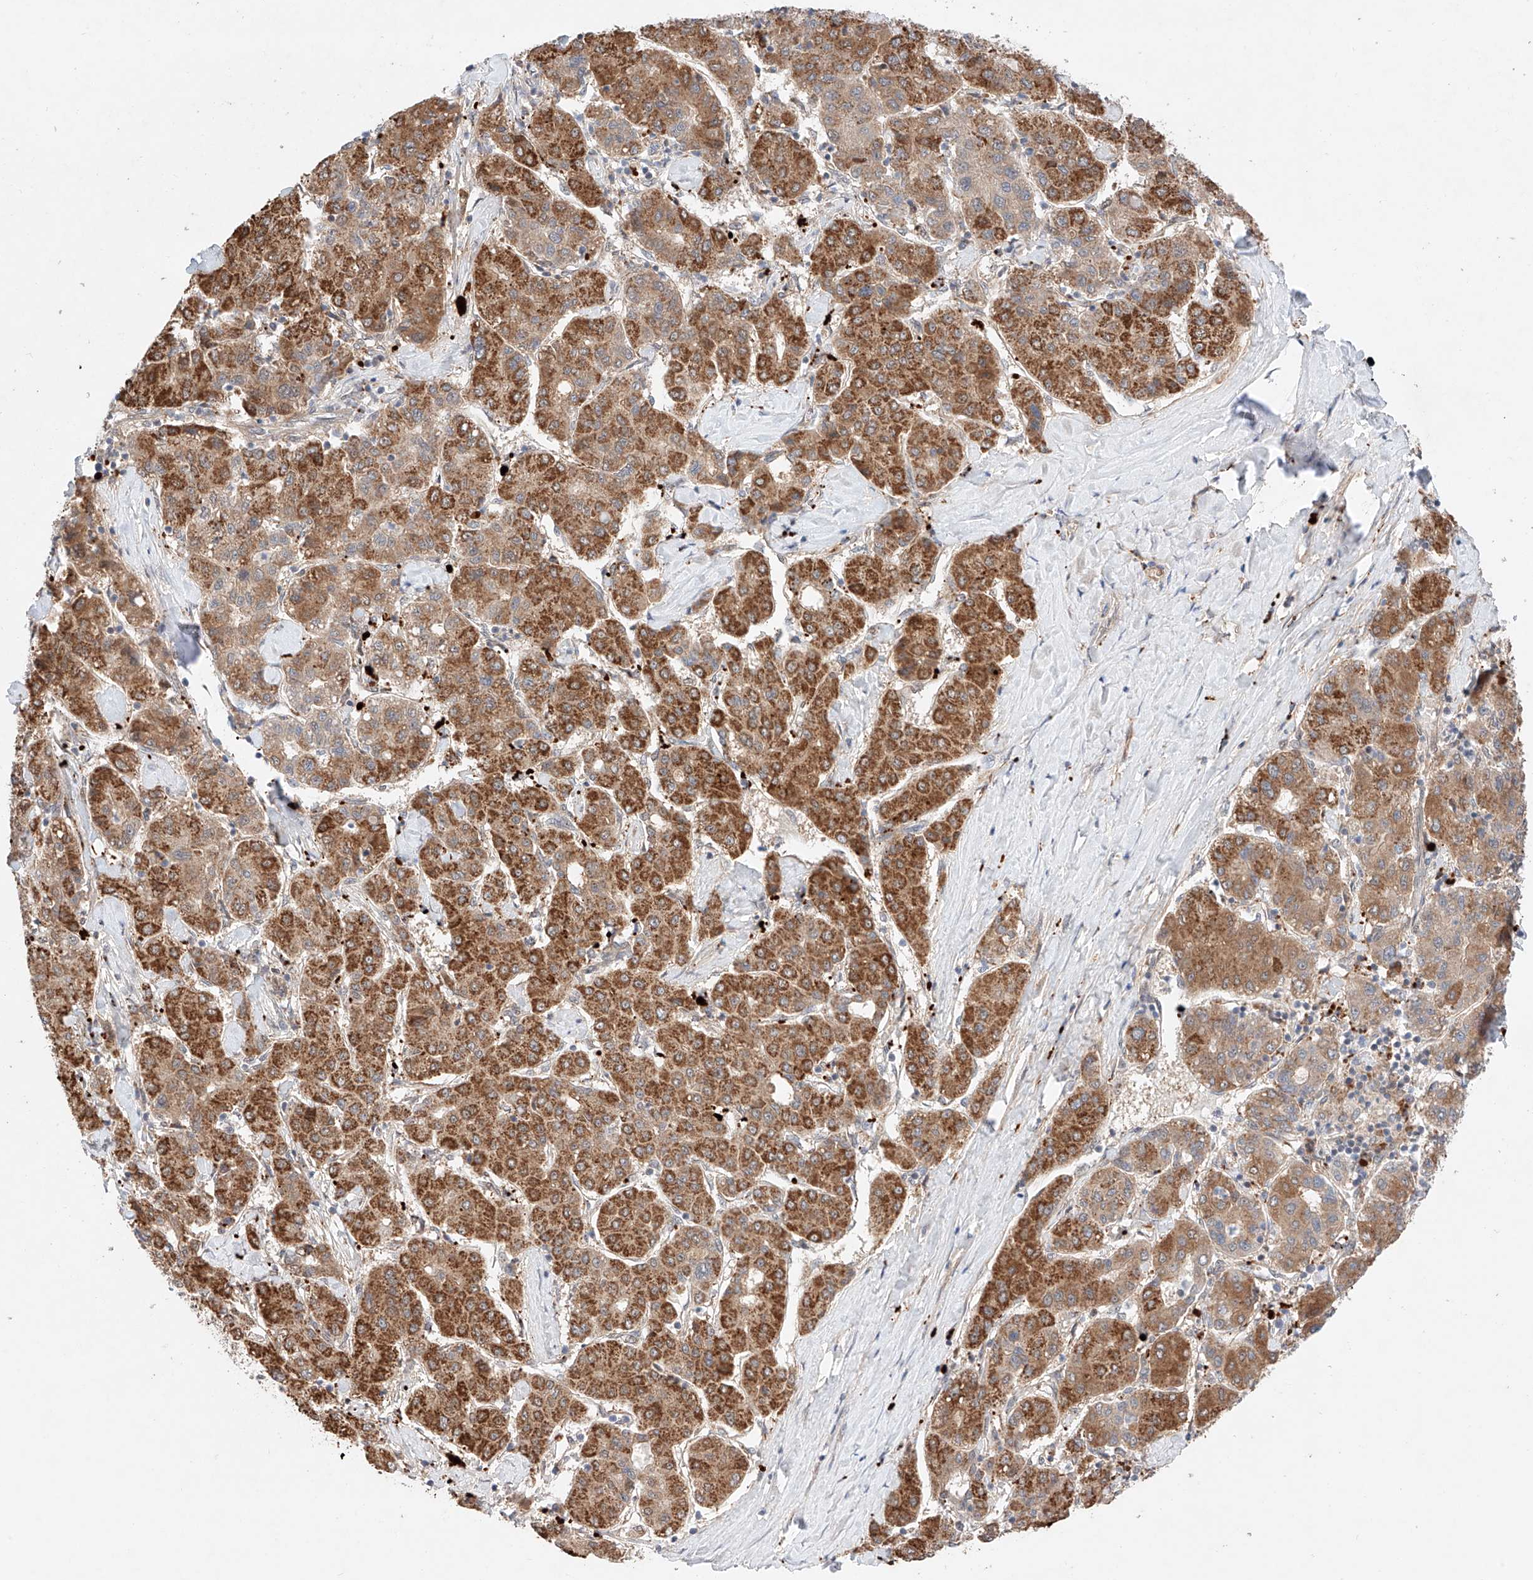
{"staining": {"intensity": "moderate", "quantity": ">75%", "location": "cytoplasmic/membranous"}, "tissue": "liver cancer", "cell_type": "Tumor cells", "image_type": "cancer", "snomed": [{"axis": "morphology", "description": "Carcinoma, Hepatocellular, NOS"}, {"axis": "topography", "description": "Liver"}], "caption": "This is an image of IHC staining of liver hepatocellular carcinoma, which shows moderate expression in the cytoplasmic/membranous of tumor cells.", "gene": "GCNT1", "patient": {"sex": "male", "age": 65}}